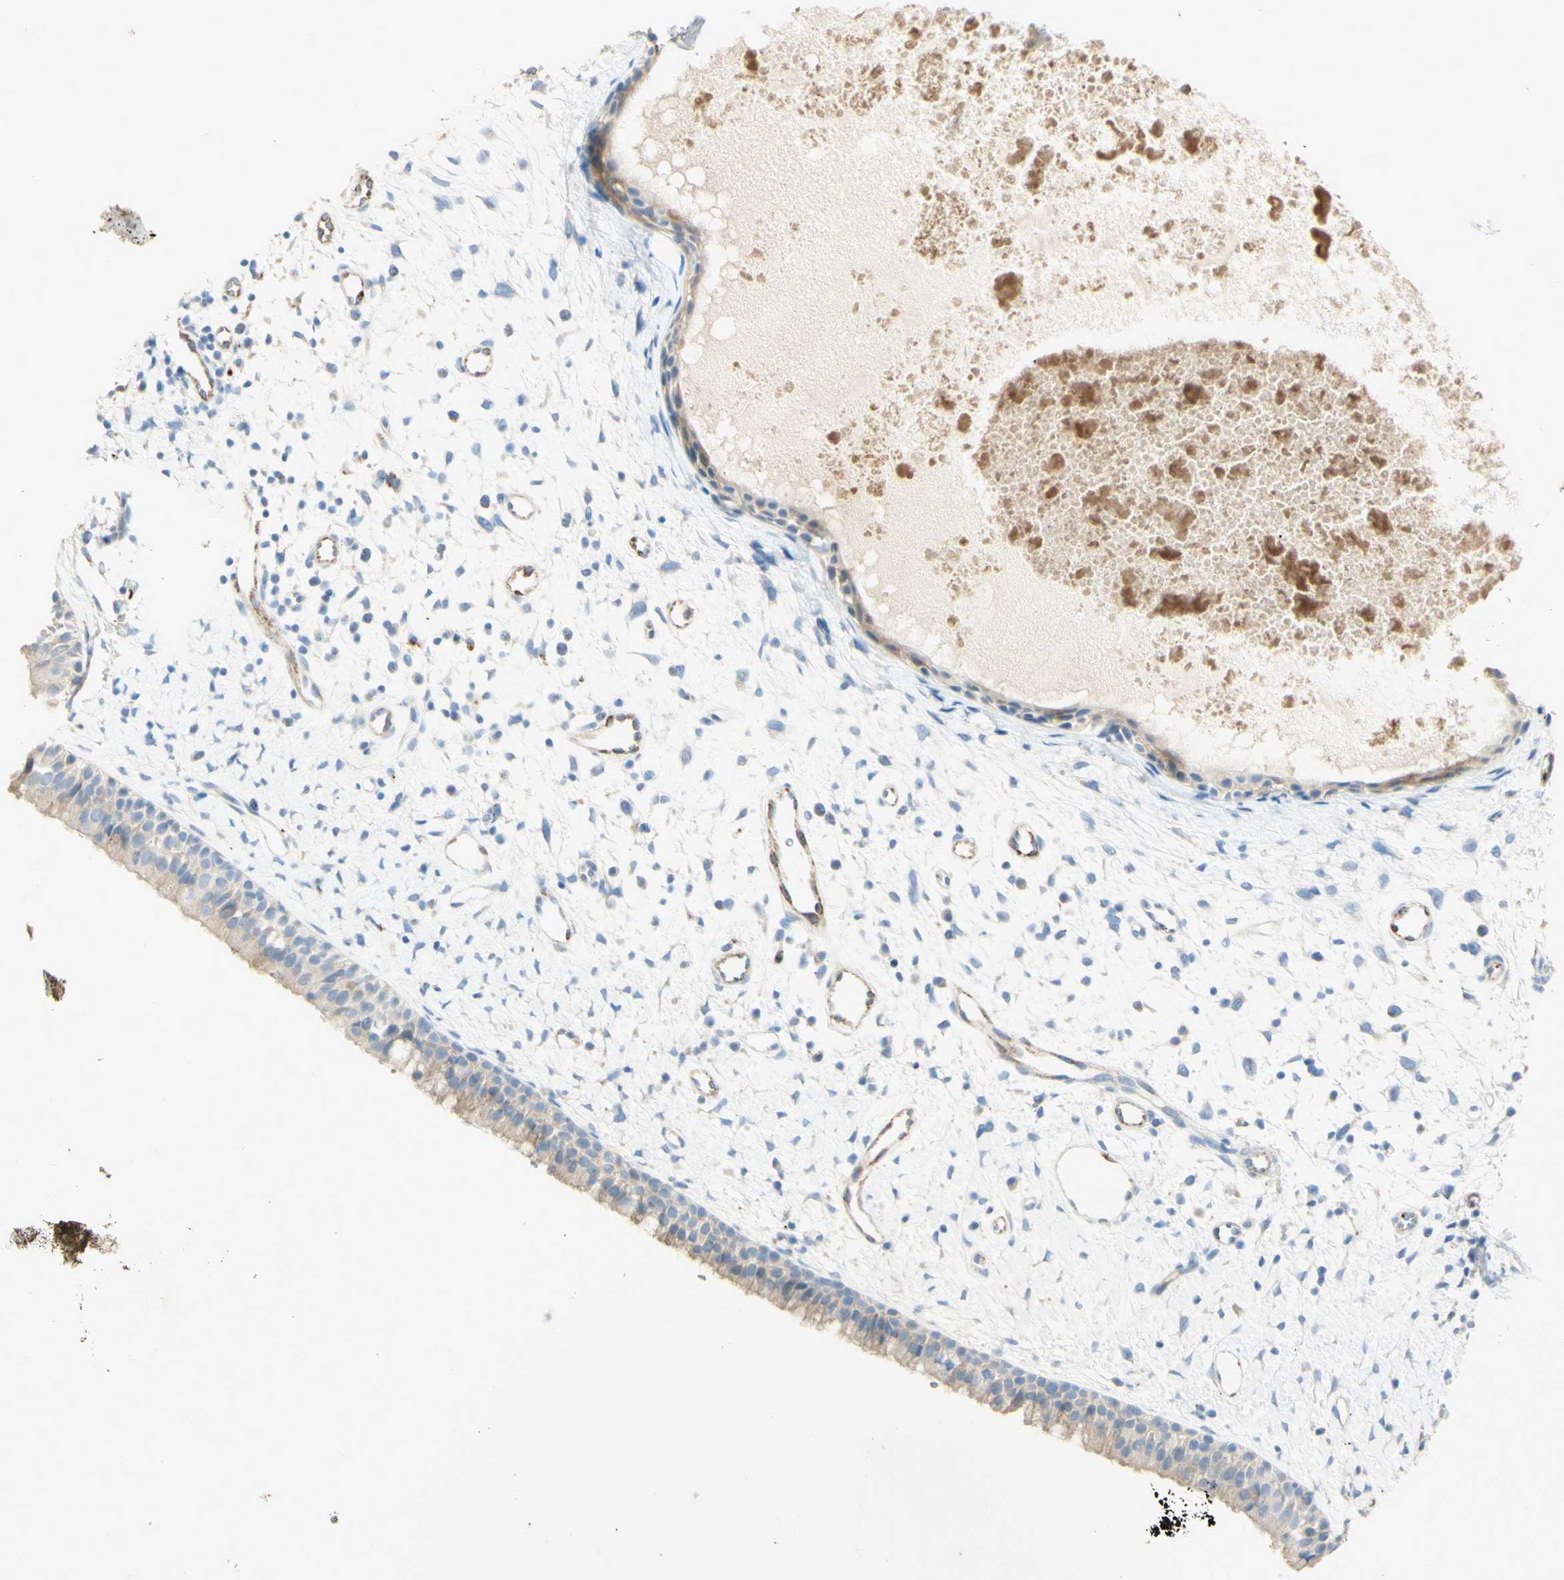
{"staining": {"intensity": "moderate", "quantity": ">75%", "location": "cytoplasmic/membranous"}, "tissue": "nasopharynx", "cell_type": "Respiratory epithelial cells", "image_type": "normal", "snomed": [{"axis": "morphology", "description": "Normal tissue, NOS"}, {"axis": "topography", "description": "Nasopharynx"}], "caption": "Immunohistochemistry image of benign nasopharynx: human nasopharynx stained using IHC displays medium levels of moderate protein expression localized specifically in the cytoplasmic/membranous of respiratory epithelial cells, appearing as a cytoplasmic/membranous brown color.", "gene": "GAN", "patient": {"sex": "male", "age": 22}}